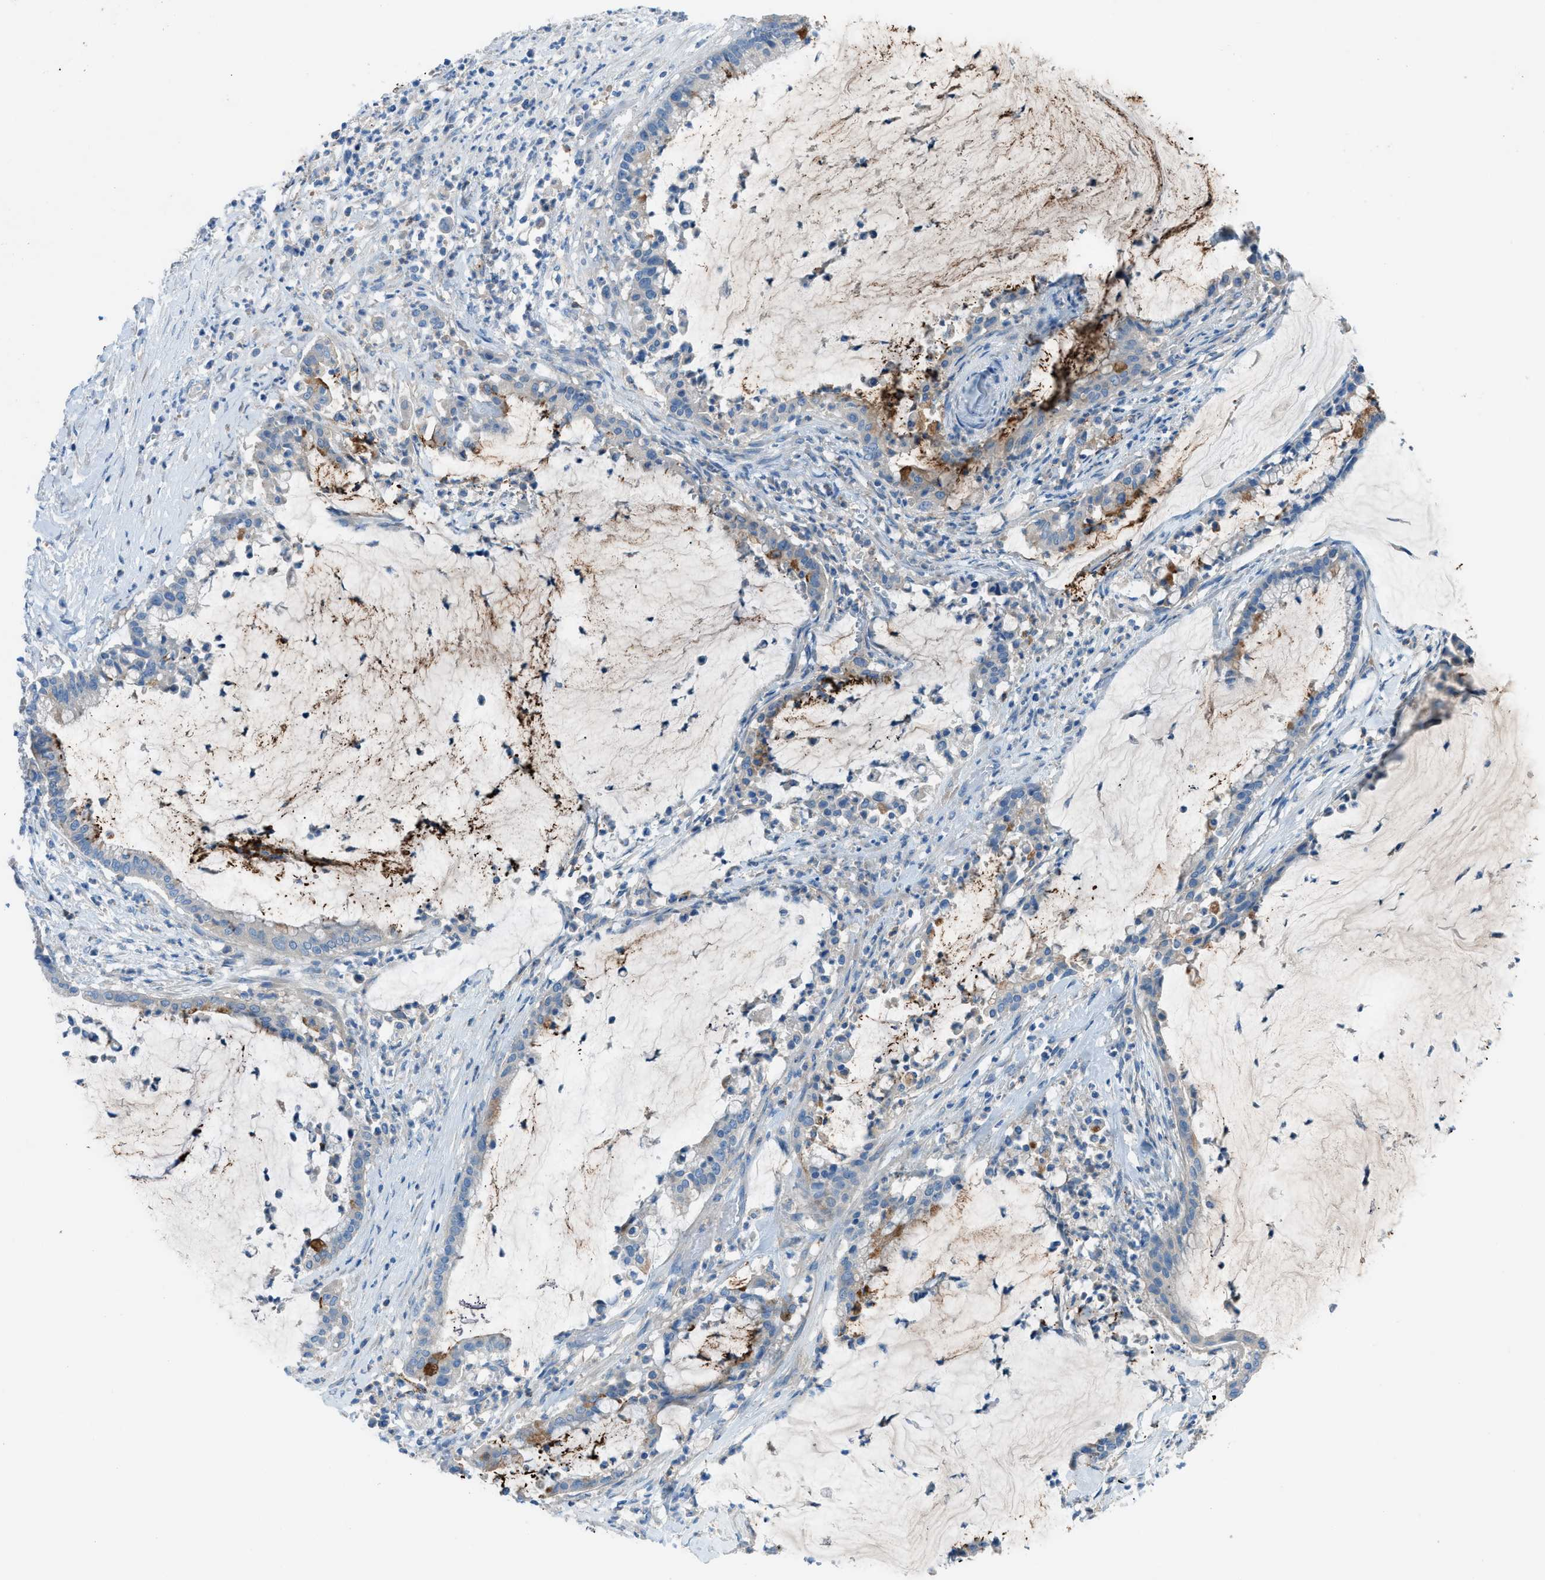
{"staining": {"intensity": "weak", "quantity": "<25%", "location": "cytoplasmic/membranous"}, "tissue": "pancreatic cancer", "cell_type": "Tumor cells", "image_type": "cancer", "snomed": [{"axis": "morphology", "description": "Adenocarcinoma, NOS"}, {"axis": "topography", "description": "Pancreas"}], "caption": "Immunohistochemistry (IHC) image of neoplastic tissue: human pancreatic cancer stained with DAB (3,3'-diaminobenzidine) shows no significant protein positivity in tumor cells.", "gene": "C5AR2", "patient": {"sex": "male", "age": 41}}